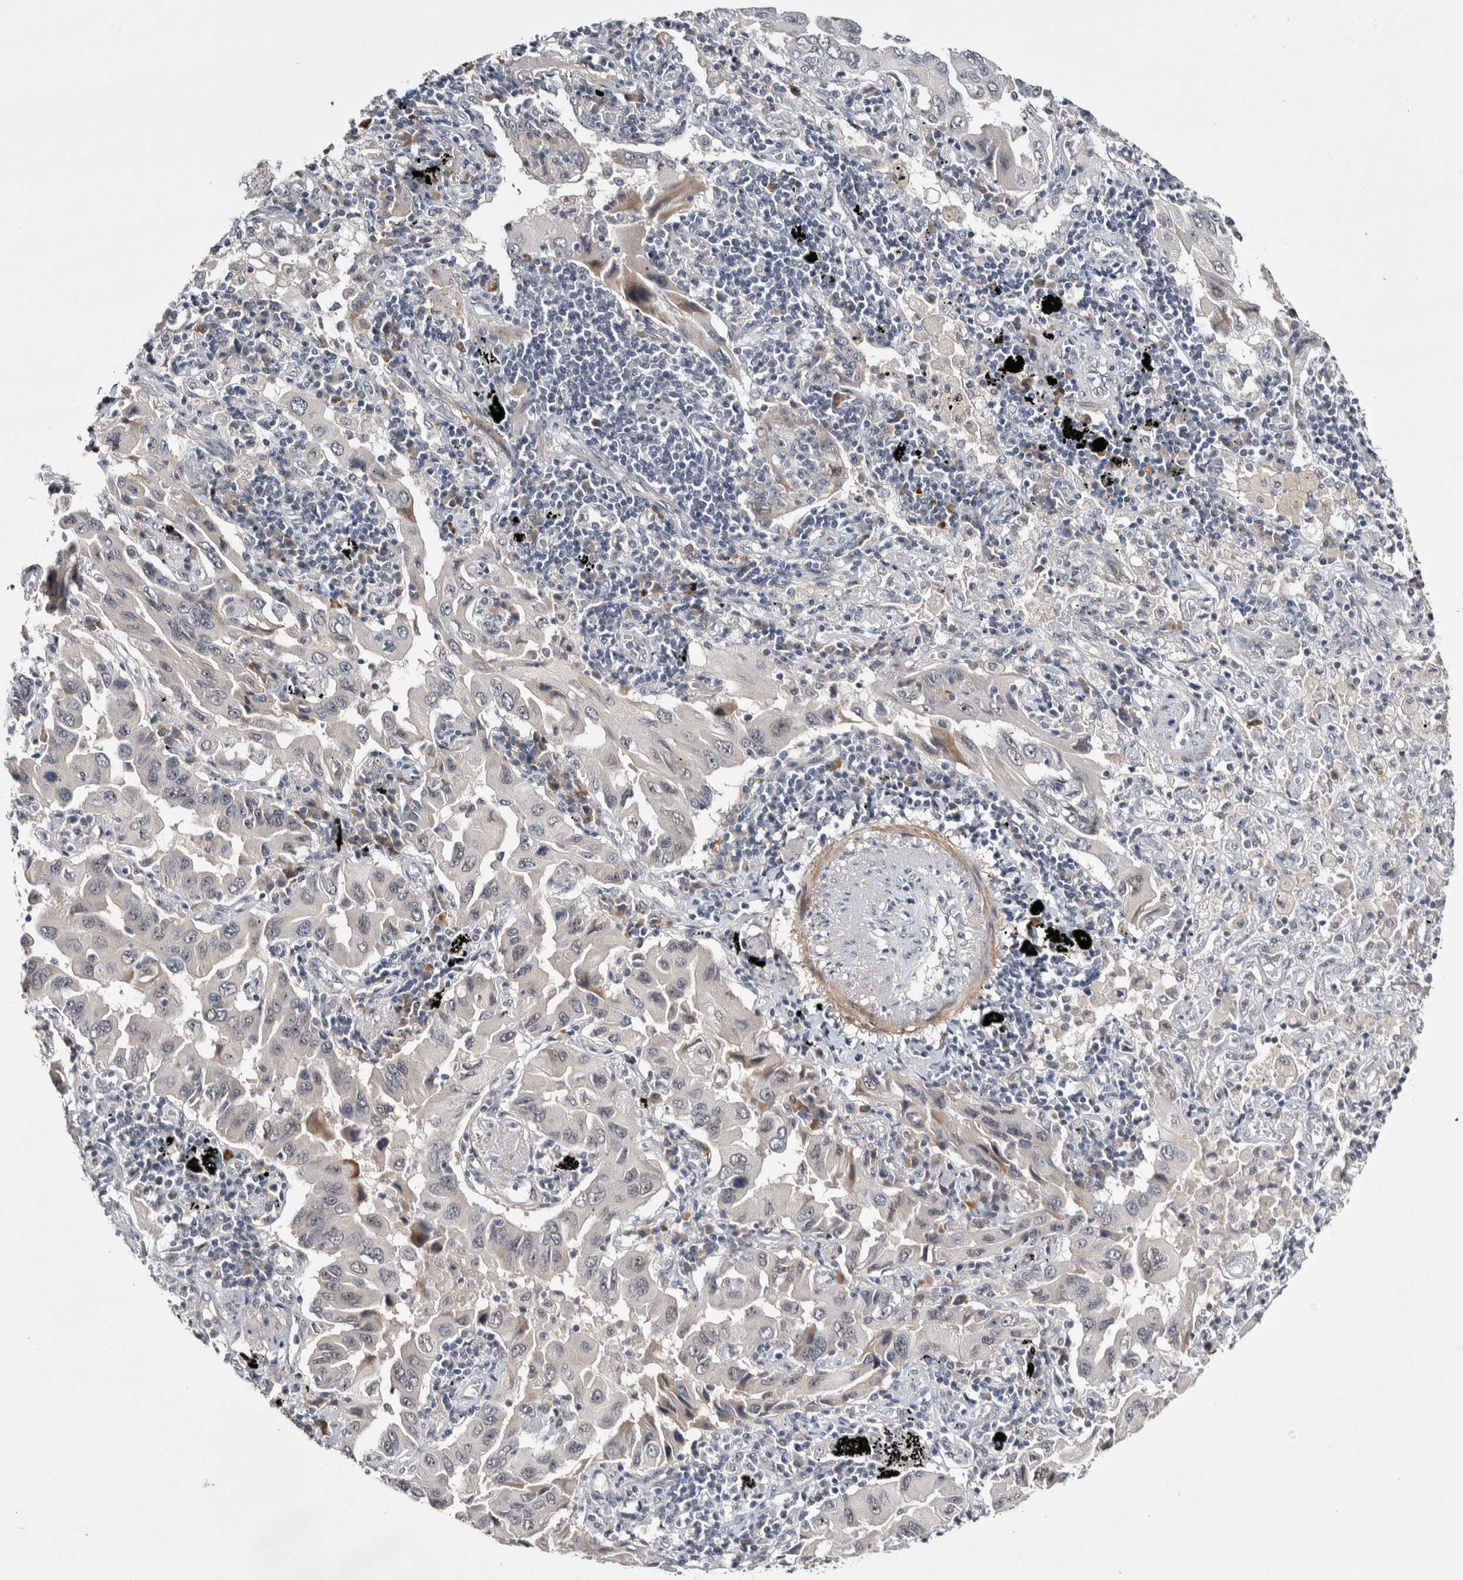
{"staining": {"intensity": "weak", "quantity": "<25%", "location": "nuclear"}, "tissue": "lung cancer", "cell_type": "Tumor cells", "image_type": "cancer", "snomed": [{"axis": "morphology", "description": "Adenocarcinoma, NOS"}, {"axis": "topography", "description": "Lung"}], "caption": "An IHC histopathology image of lung cancer (adenocarcinoma) is shown. There is no staining in tumor cells of lung cancer (adenocarcinoma).", "gene": "ASPN", "patient": {"sex": "female", "age": 65}}